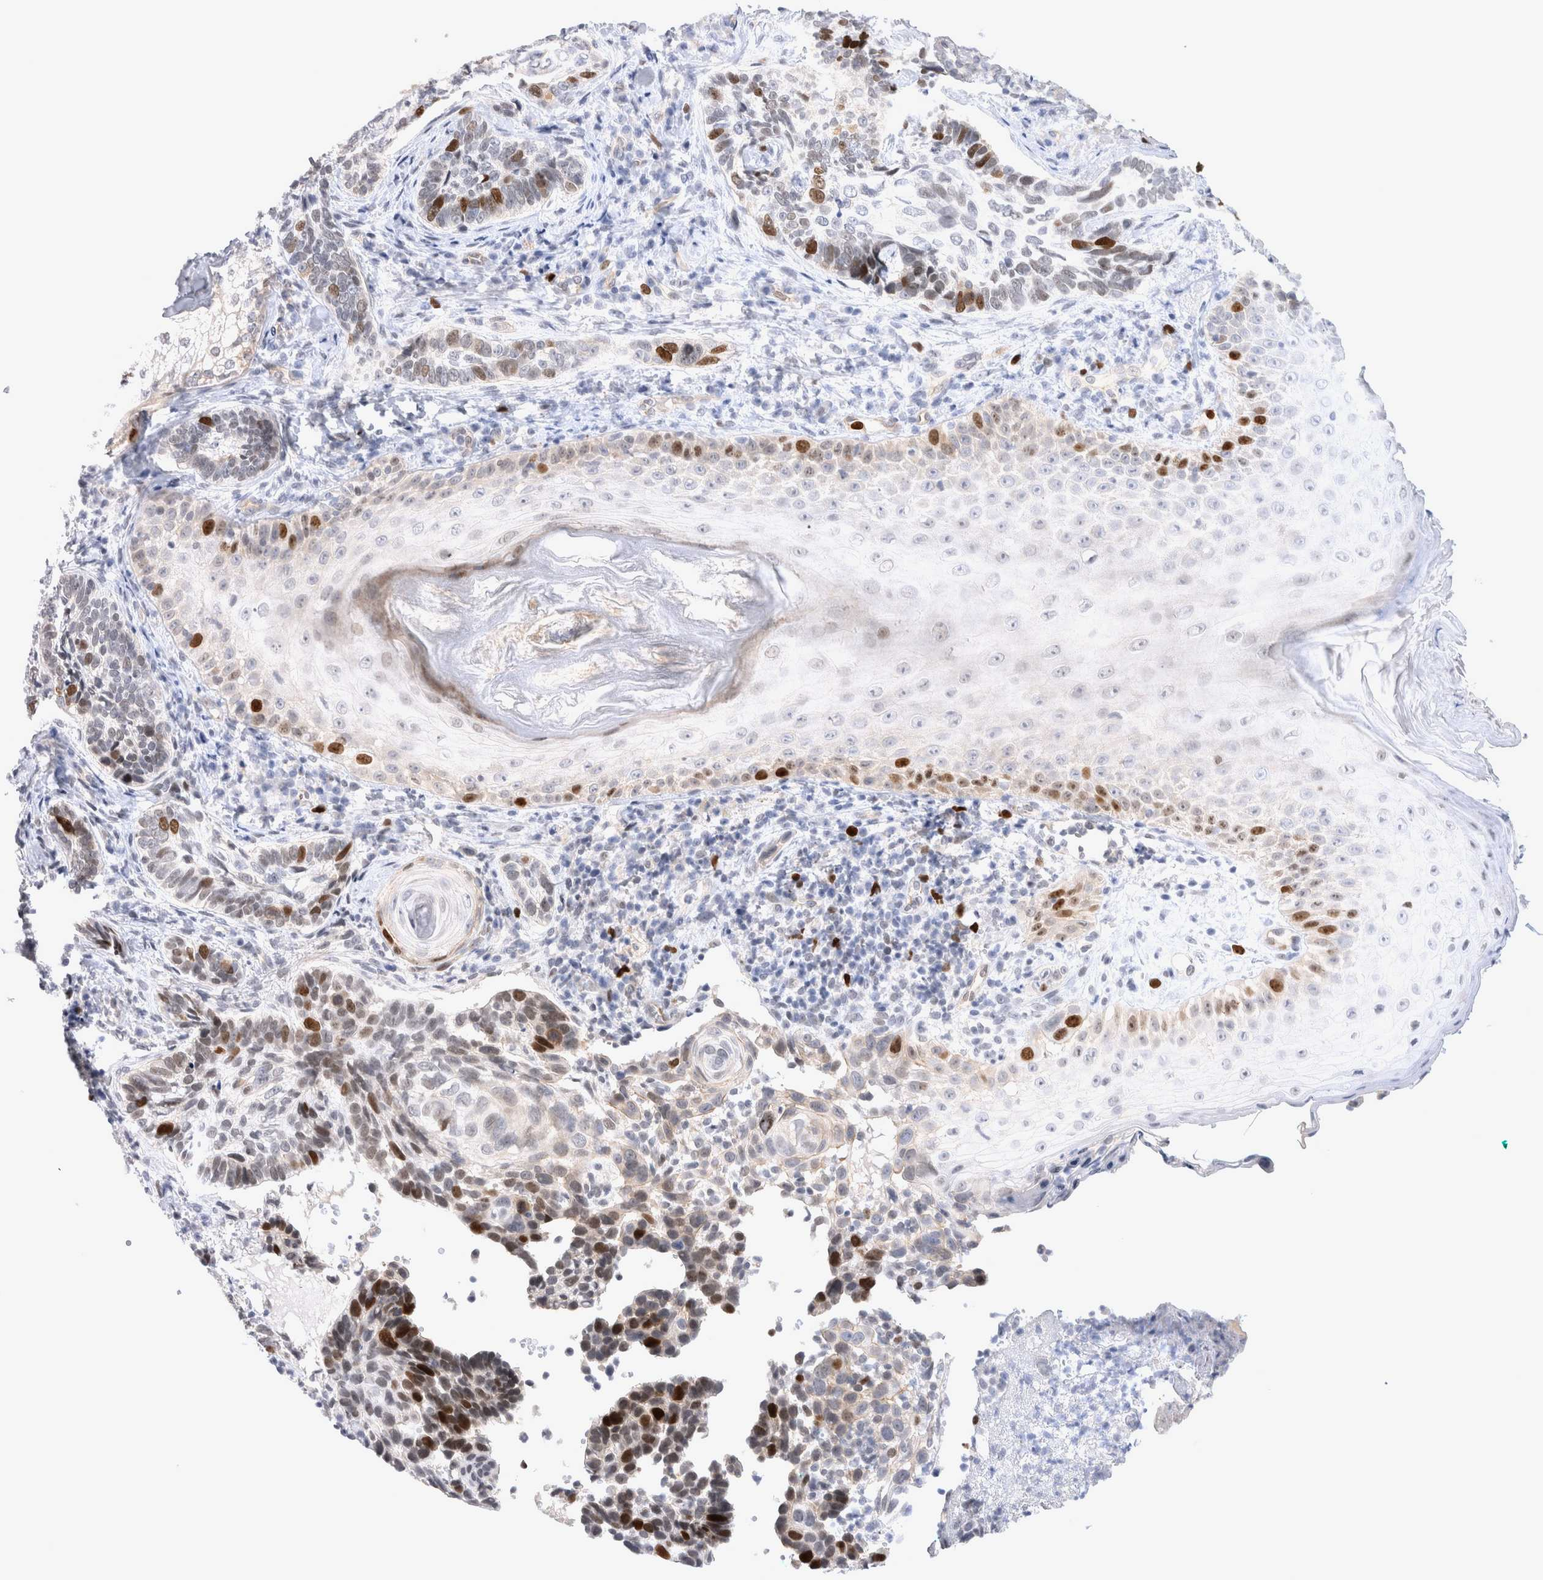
{"staining": {"intensity": "strong", "quantity": "<25%", "location": "nuclear"}, "tissue": "skin cancer", "cell_type": "Tumor cells", "image_type": "cancer", "snomed": [{"axis": "morphology", "description": "Basal cell carcinoma"}, {"axis": "topography", "description": "Skin"}], "caption": "The image displays immunohistochemical staining of skin cancer (basal cell carcinoma). There is strong nuclear staining is seen in approximately <25% of tumor cells.", "gene": "KIF18B", "patient": {"sex": "female", "age": 89}}